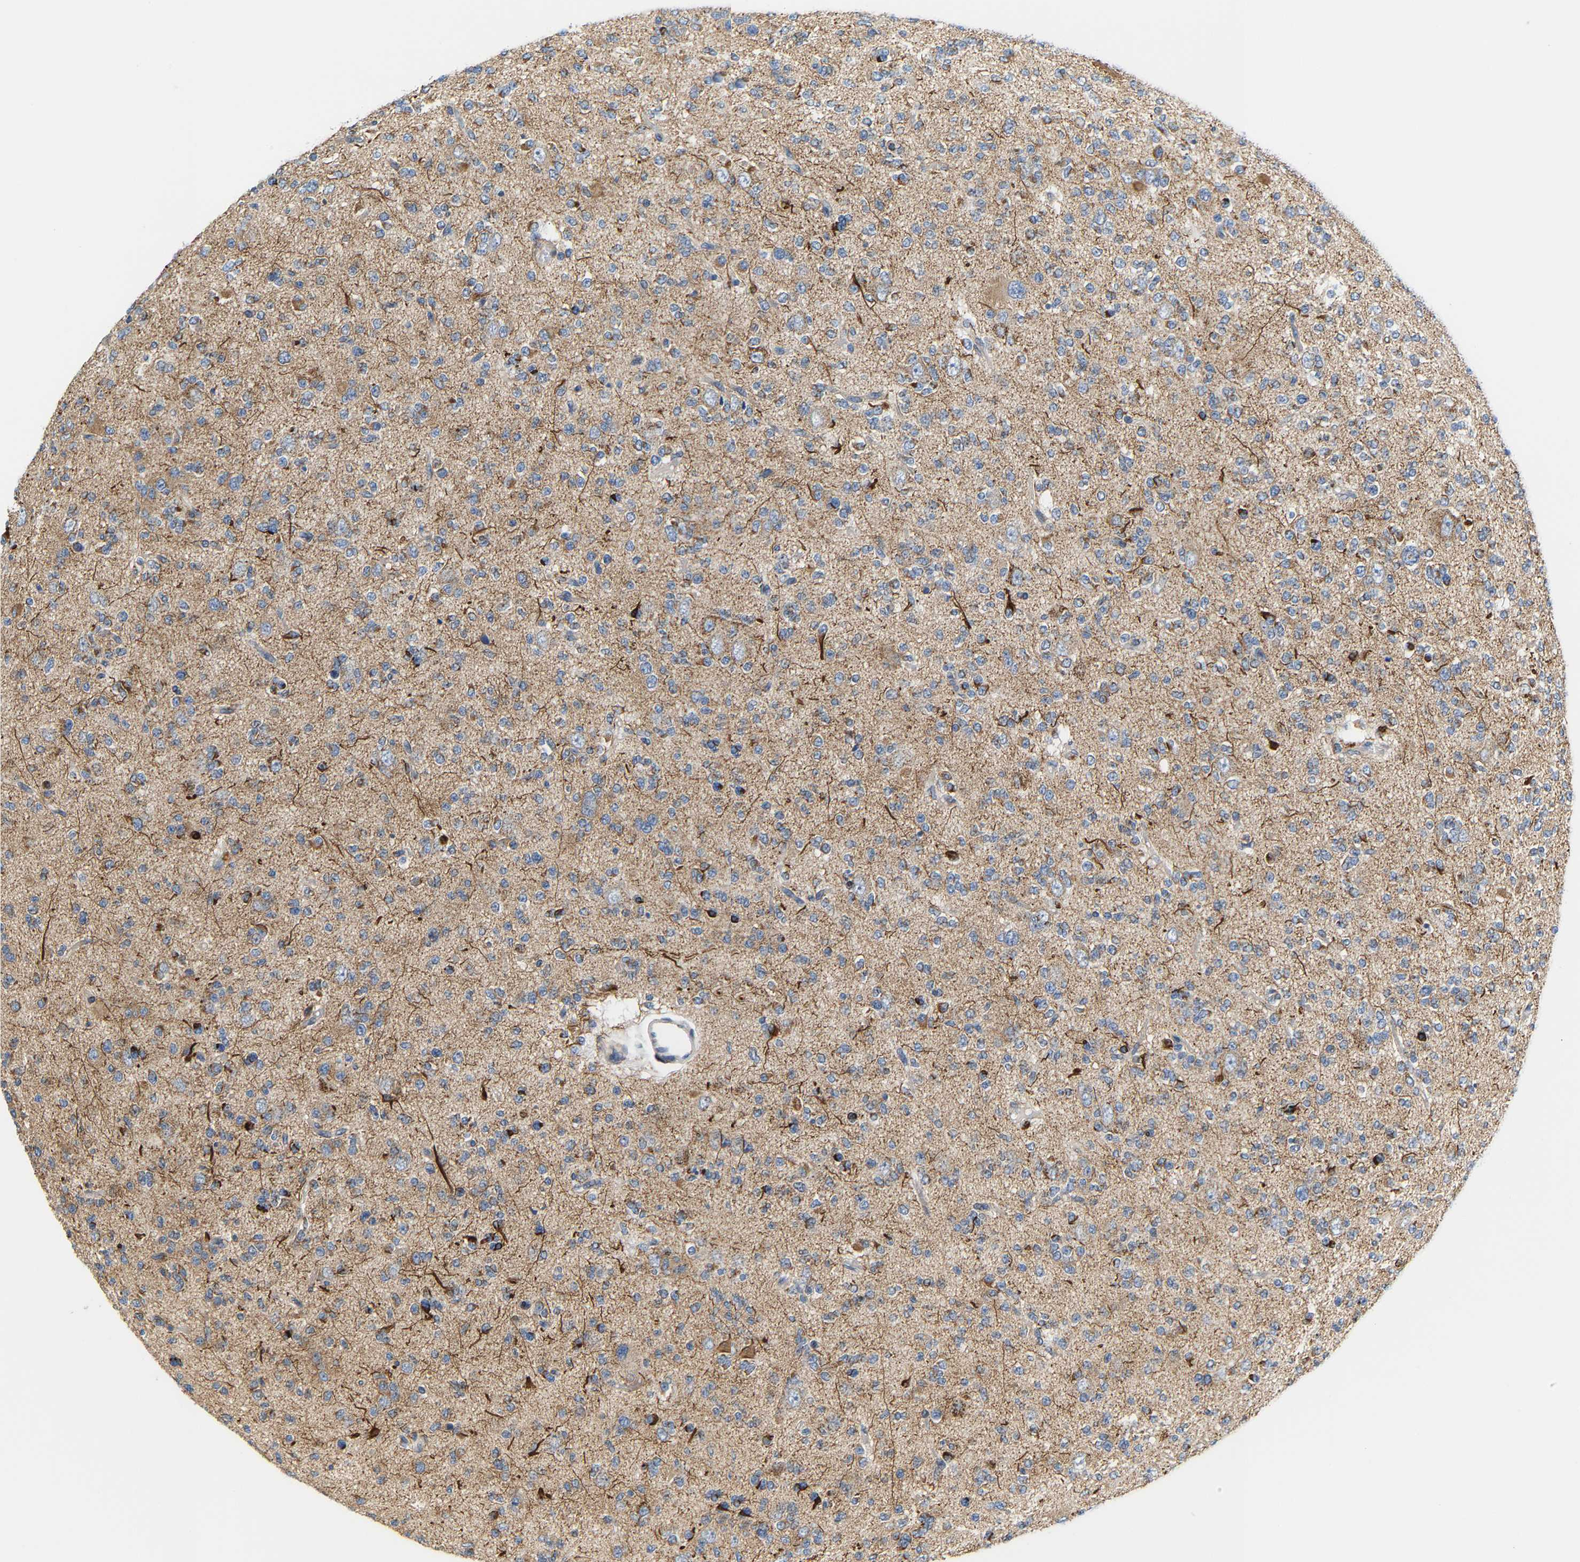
{"staining": {"intensity": "weak", "quantity": "<25%", "location": "cytoplasmic/membranous"}, "tissue": "glioma", "cell_type": "Tumor cells", "image_type": "cancer", "snomed": [{"axis": "morphology", "description": "Glioma, malignant, Low grade"}, {"axis": "topography", "description": "Brain"}], "caption": "Tumor cells show no significant positivity in malignant glioma (low-grade).", "gene": "TMEM168", "patient": {"sex": "male", "age": 38}}